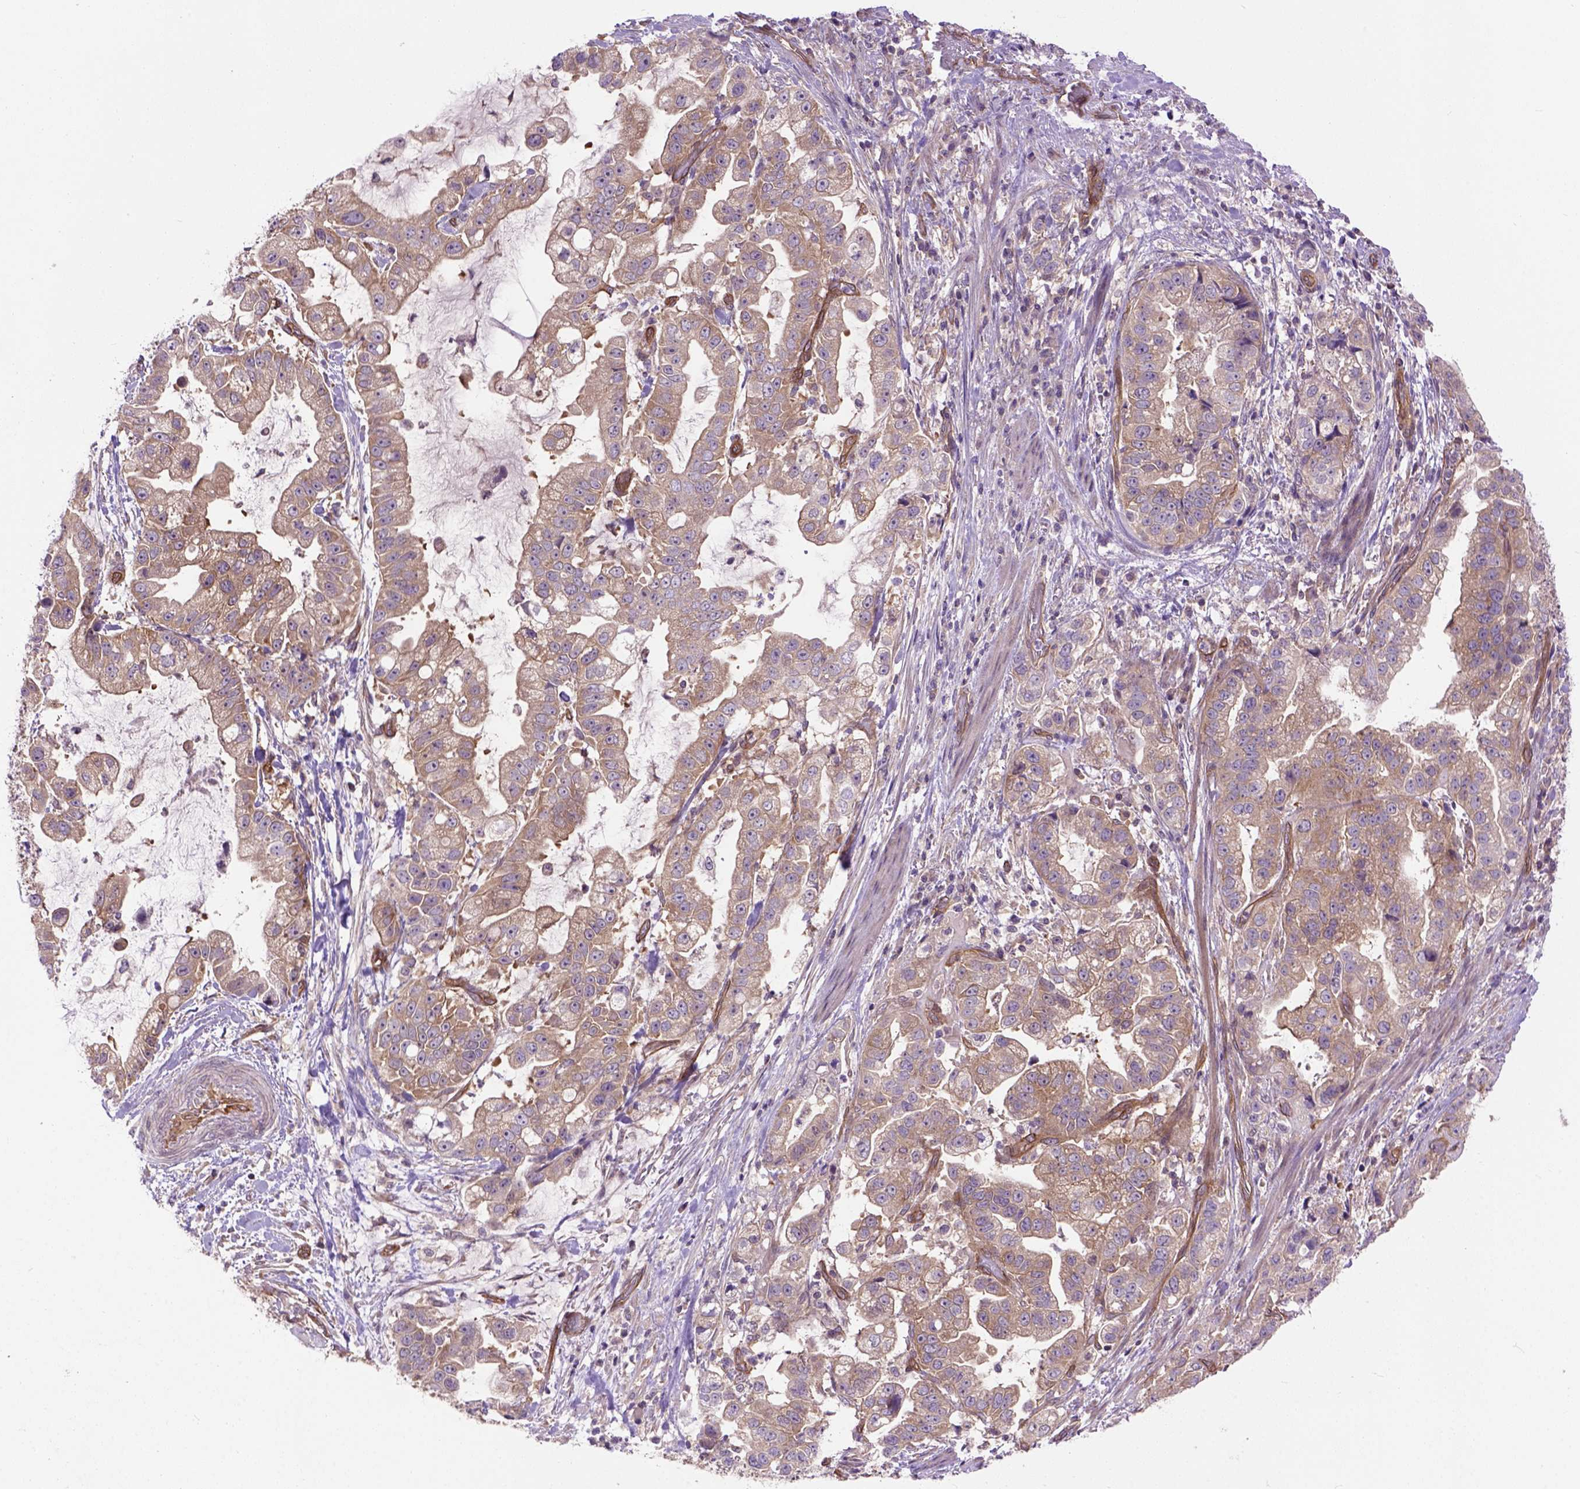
{"staining": {"intensity": "weak", "quantity": ">75%", "location": "cytoplasmic/membranous"}, "tissue": "stomach cancer", "cell_type": "Tumor cells", "image_type": "cancer", "snomed": [{"axis": "morphology", "description": "Adenocarcinoma, NOS"}, {"axis": "topography", "description": "Stomach"}], "caption": "Adenocarcinoma (stomach) stained for a protein demonstrates weak cytoplasmic/membranous positivity in tumor cells.", "gene": "CASKIN2", "patient": {"sex": "male", "age": 59}}